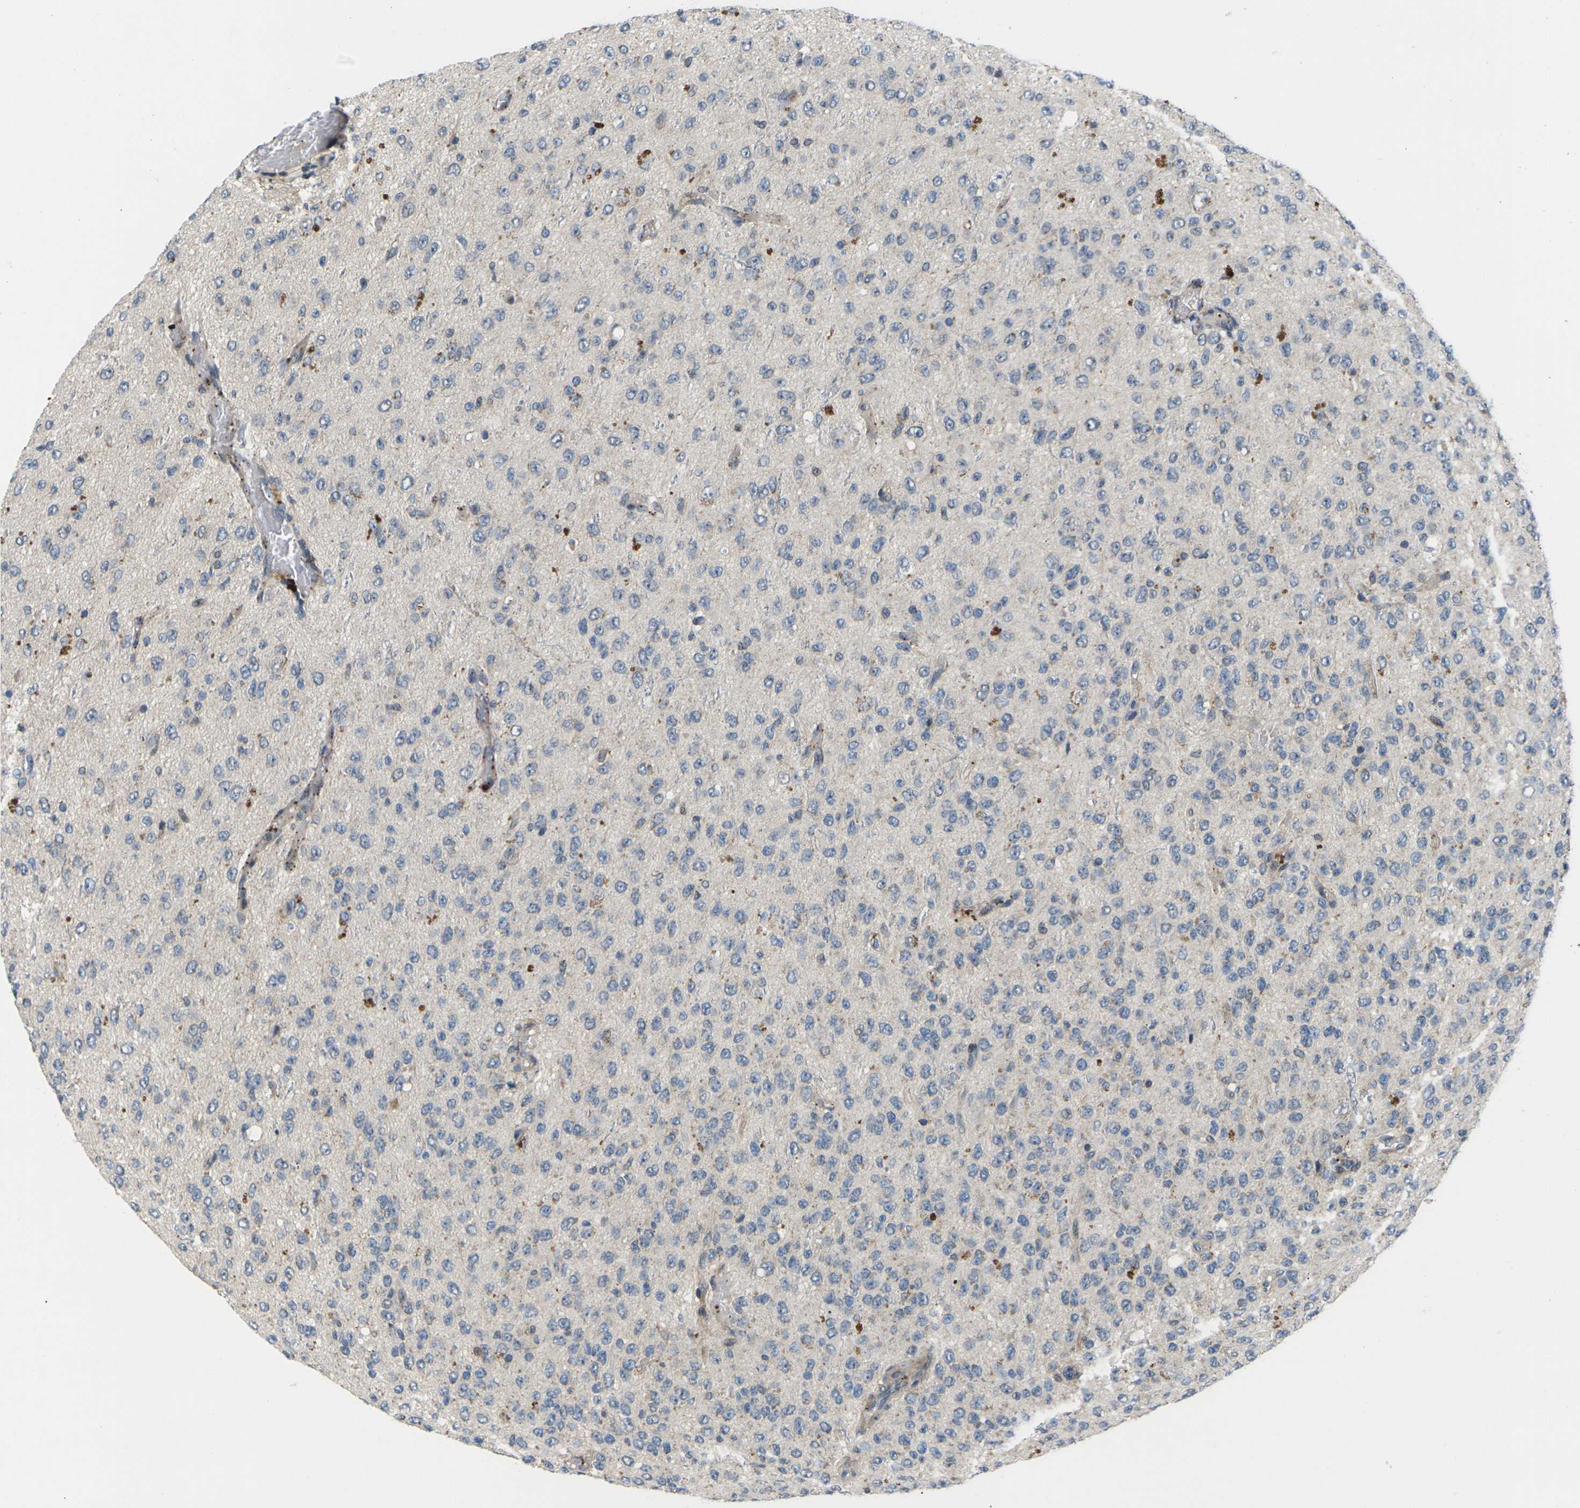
{"staining": {"intensity": "negative", "quantity": "none", "location": "none"}, "tissue": "glioma", "cell_type": "Tumor cells", "image_type": "cancer", "snomed": [{"axis": "morphology", "description": "Glioma, malignant, High grade"}, {"axis": "topography", "description": "pancreas cauda"}], "caption": "An IHC photomicrograph of high-grade glioma (malignant) is shown. There is no staining in tumor cells of high-grade glioma (malignant).", "gene": "RPS6KA3", "patient": {"sex": "male", "age": 60}}